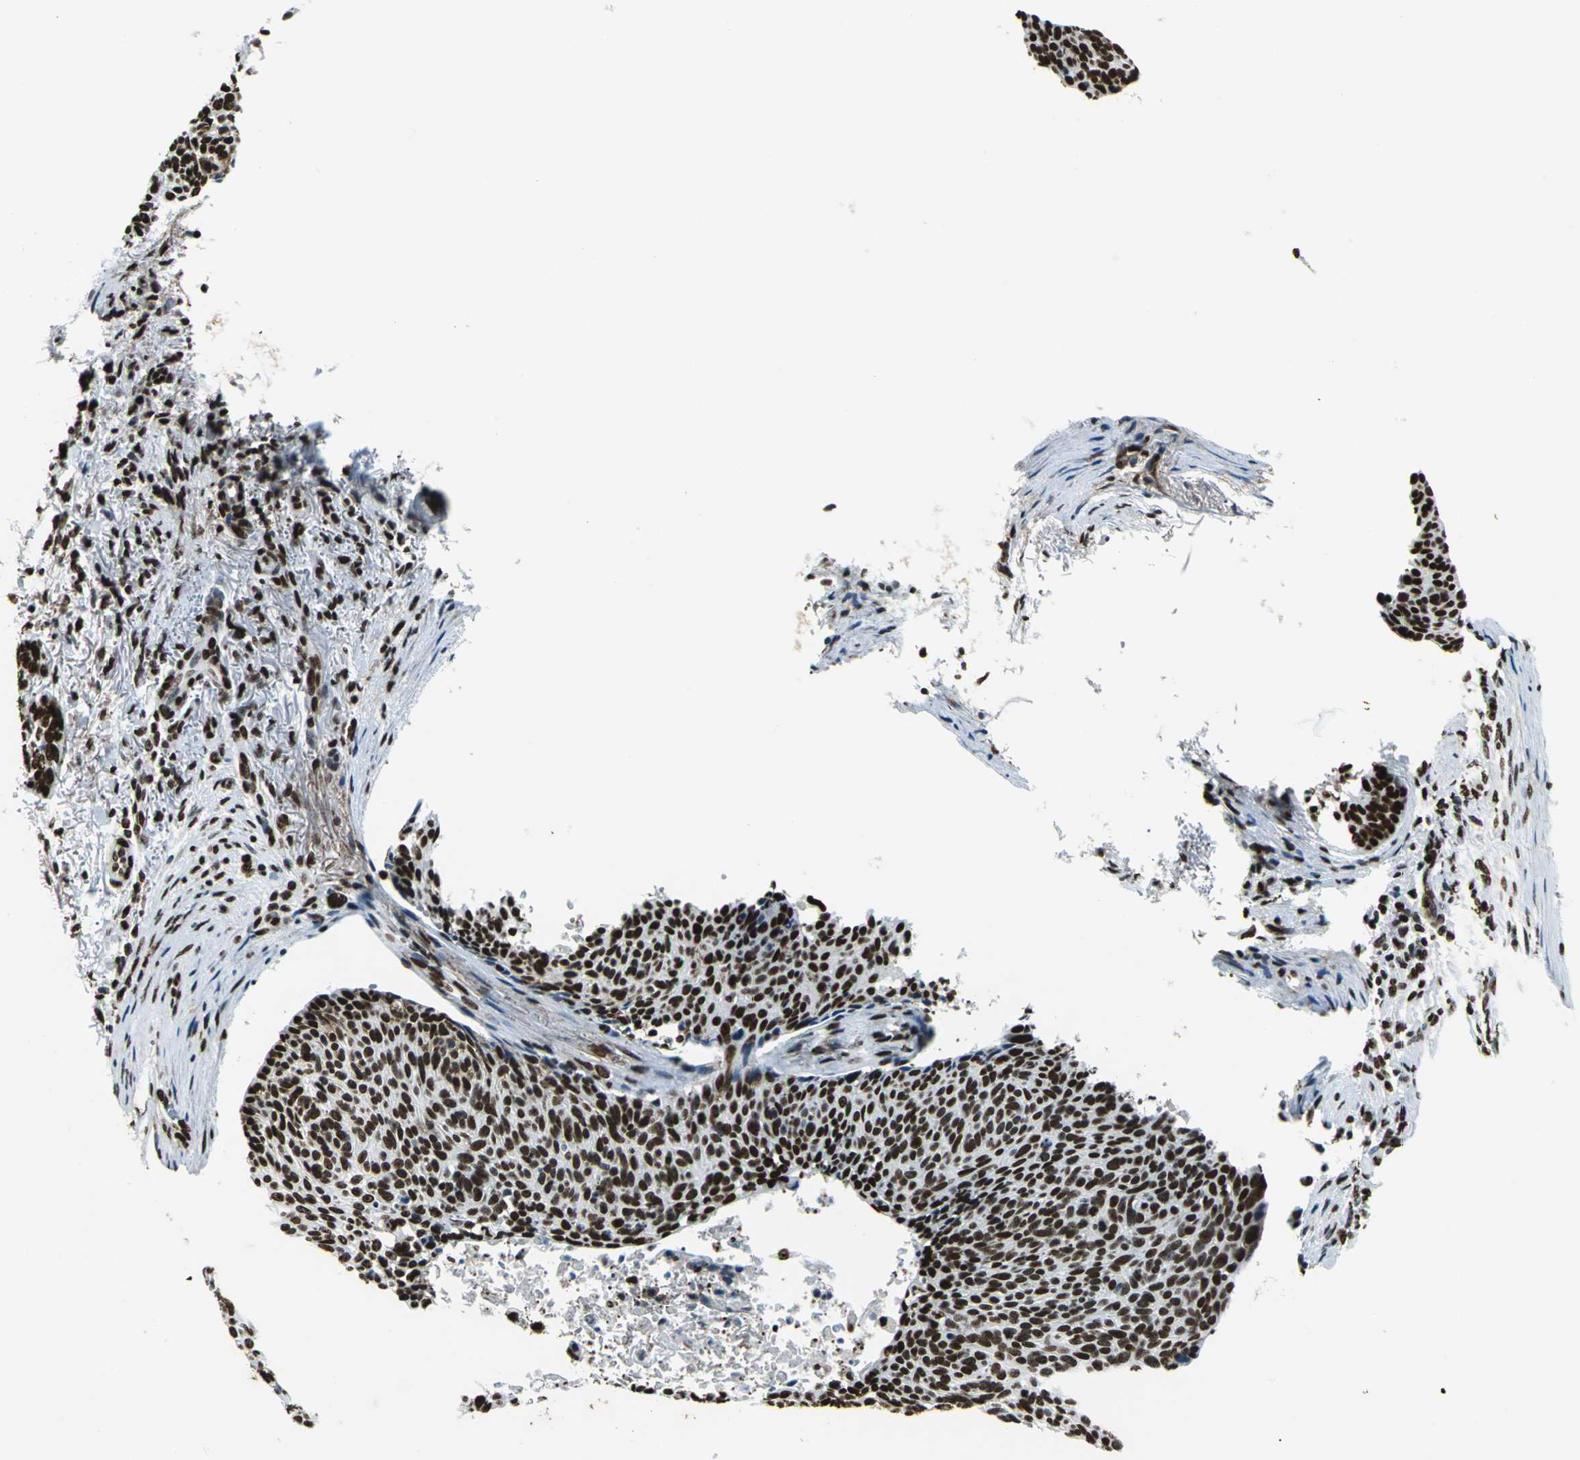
{"staining": {"intensity": "strong", "quantity": ">75%", "location": "nuclear"}, "tissue": "skin cancer", "cell_type": "Tumor cells", "image_type": "cancer", "snomed": [{"axis": "morphology", "description": "Normal tissue, NOS"}, {"axis": "morphology", "description": "Basal cell carcinoma"}, {"axis": "topography", "description": "Skin"}], "caption": "This micrograph demonstrates immunohistochemistry staining of human skin cancer (basal cell carcinoma), with high strong nuclear positivity in about >75% of tumor cells.", "gene": "APEX1", "patient": {"sex": "female", "age": 57}}